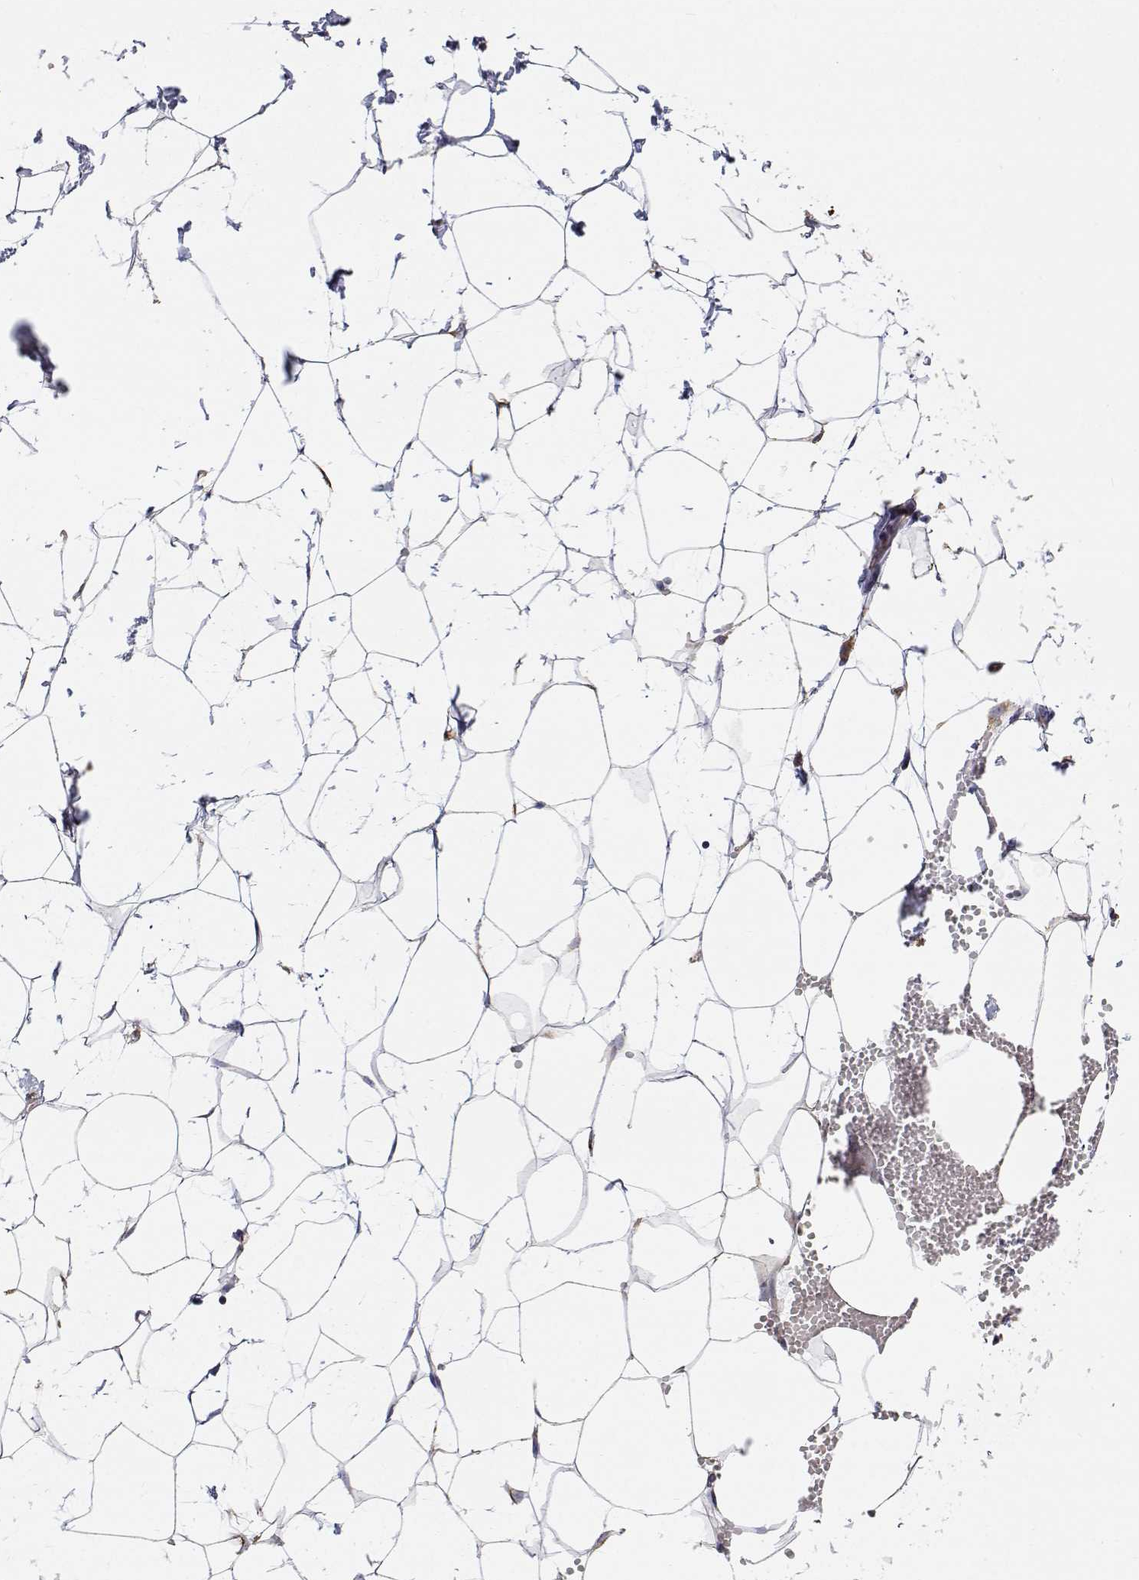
{"staining": {"intensity": "negative", "quantity": "none", "location": "none"}, "tissue": "breast", "cell_type": "Adipocytes", "image_type": "normal", "snomed": [{"axis": "morphology", "description": "Normal tissue, NOS"}, {"axis": "topography", "description": "Breast"}], "caption": "IHC of benign human breast reveals no positivity in adipocytes.", "gene": "SPICE1", "patient": {"sex": "female", "age": 27}}